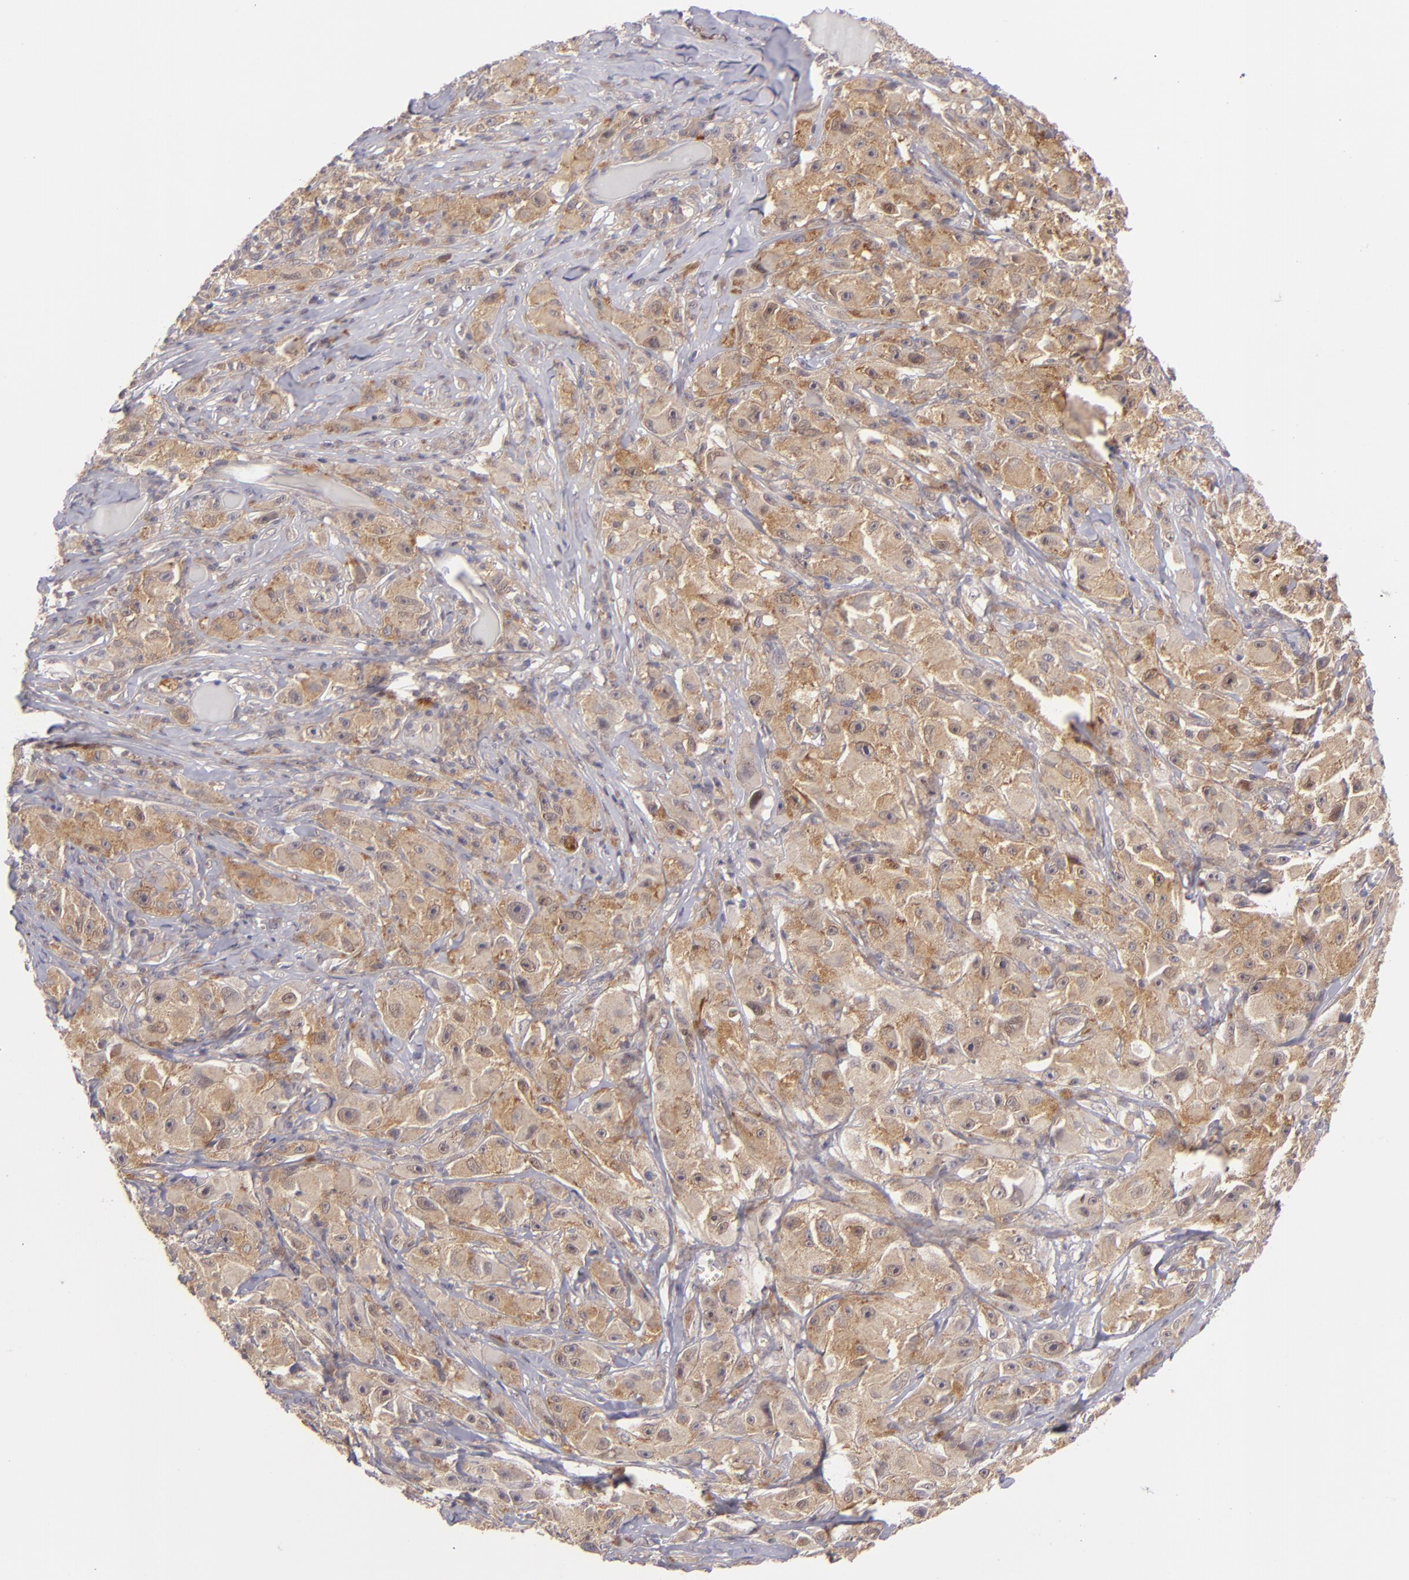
{"staining": {"intensity": "weak", "quantity": ">75%", "location": "cytoplasmic/membranous"}, "tissue": "melanoma", "cell_type": "Tumor cells", "image_type": "cancer", "snomed": [{"axis": "morphology", "description": "Malignant melanoma, NOS"}, {"axis": "topography", "description": "Skin"}], "caption": "The micrograph reveals a brown stain indicating the presence of a protein in the cytoplasmic/membranous of tumor cells in melanoma. The staining was performed using DAB, with brown indicating positive protein expression. Nuclei are stained blue with hematoxylin.", "gene": "PTPN13", "patient": {"sex": "male", "age": 56}}